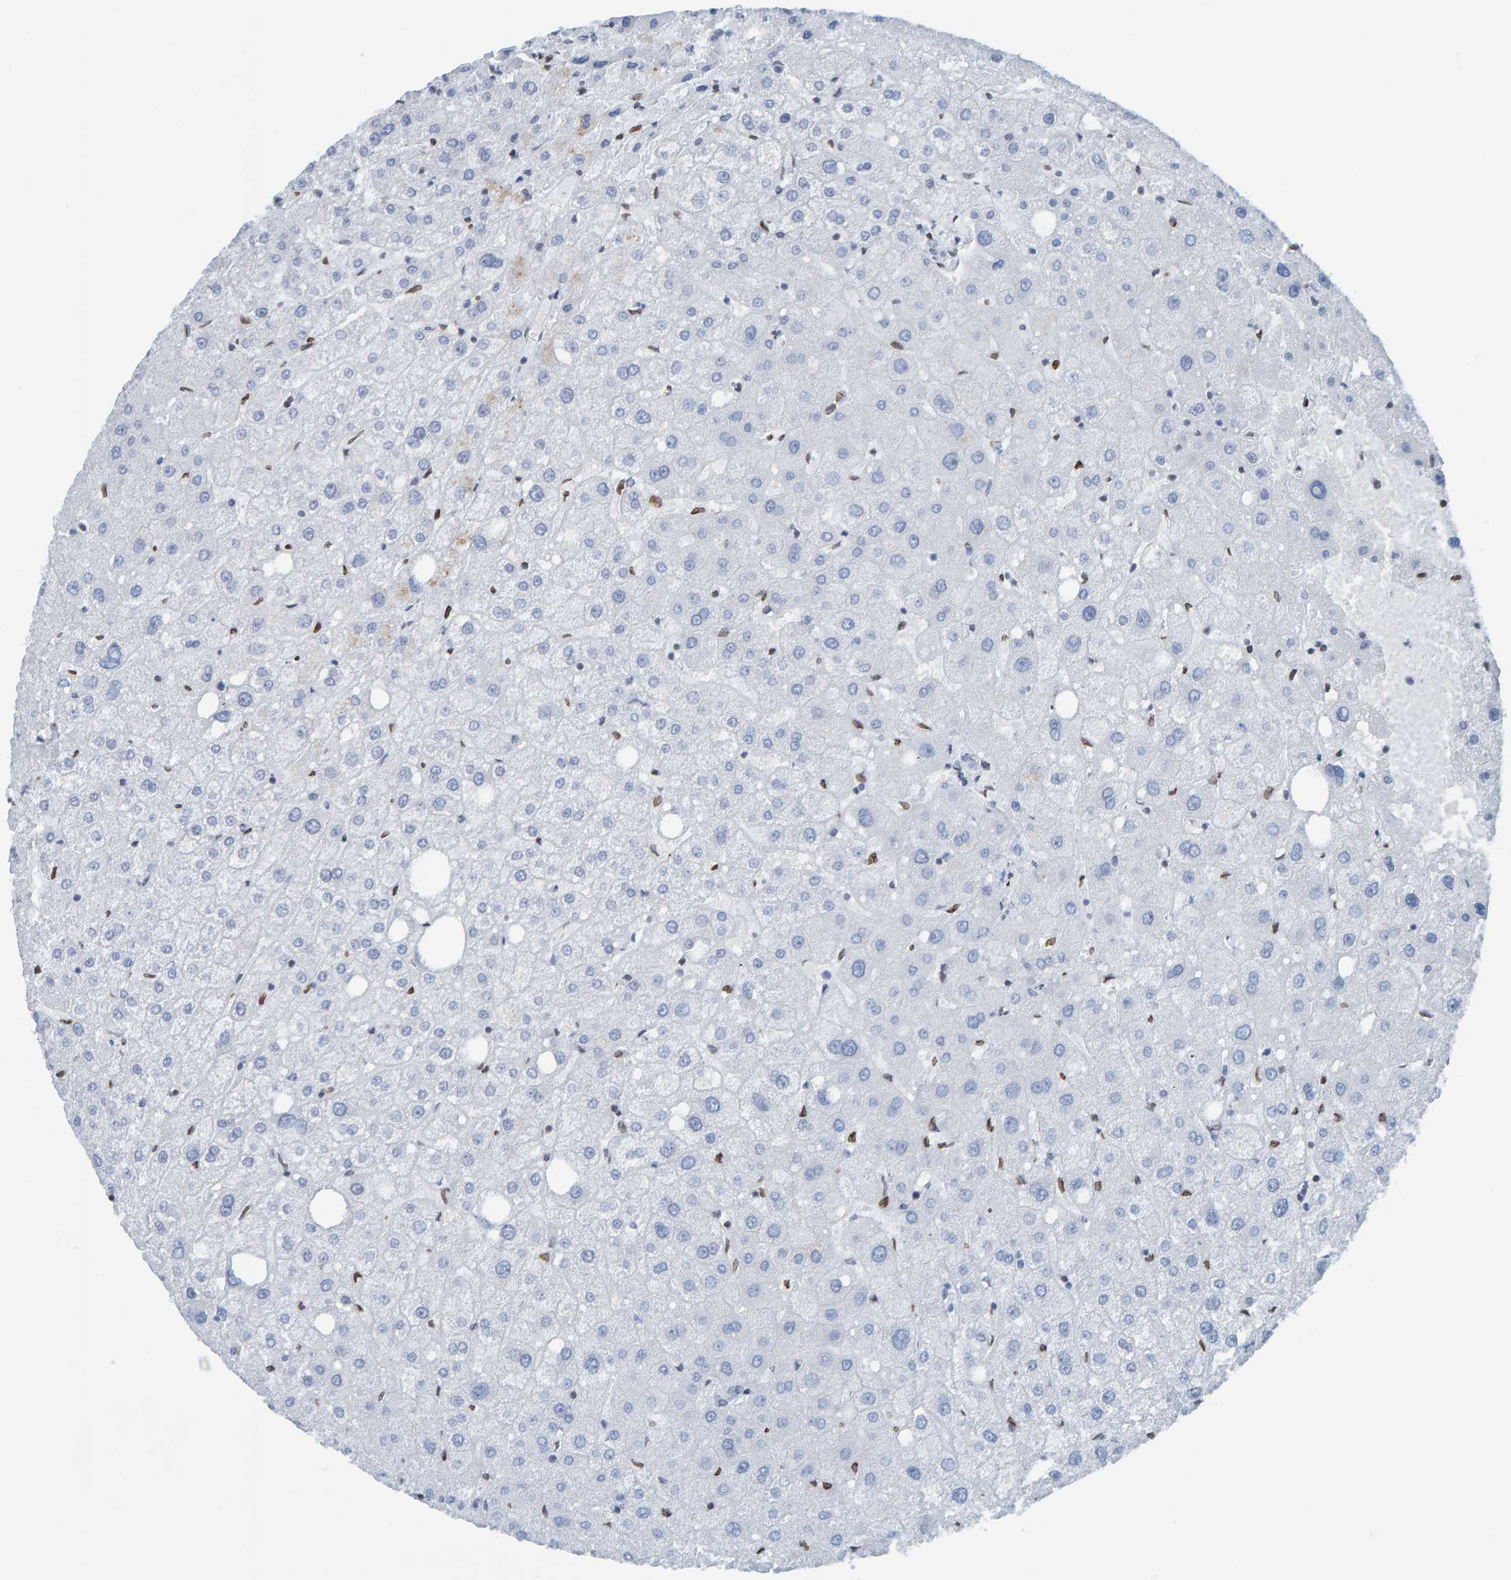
{"staining": {"intensity": "negative", "quantity": "none", "location": "none"}, "tissue": "liver", "cell_type": "Cholangiocytes", "image_type": "normal", "snomed": [{"axis": "morphology", "description": "Normal tissue, NOS"}, {"axis": "topography", "description": "Liver"}], "caption": "High power microscopy micrograph of an IHC histopathology image of unremarkable liver, revealing no significant positivity in cholangiocytes.", "gene": "LMNB2", "patient": {"sex": "male", "age": 73}}